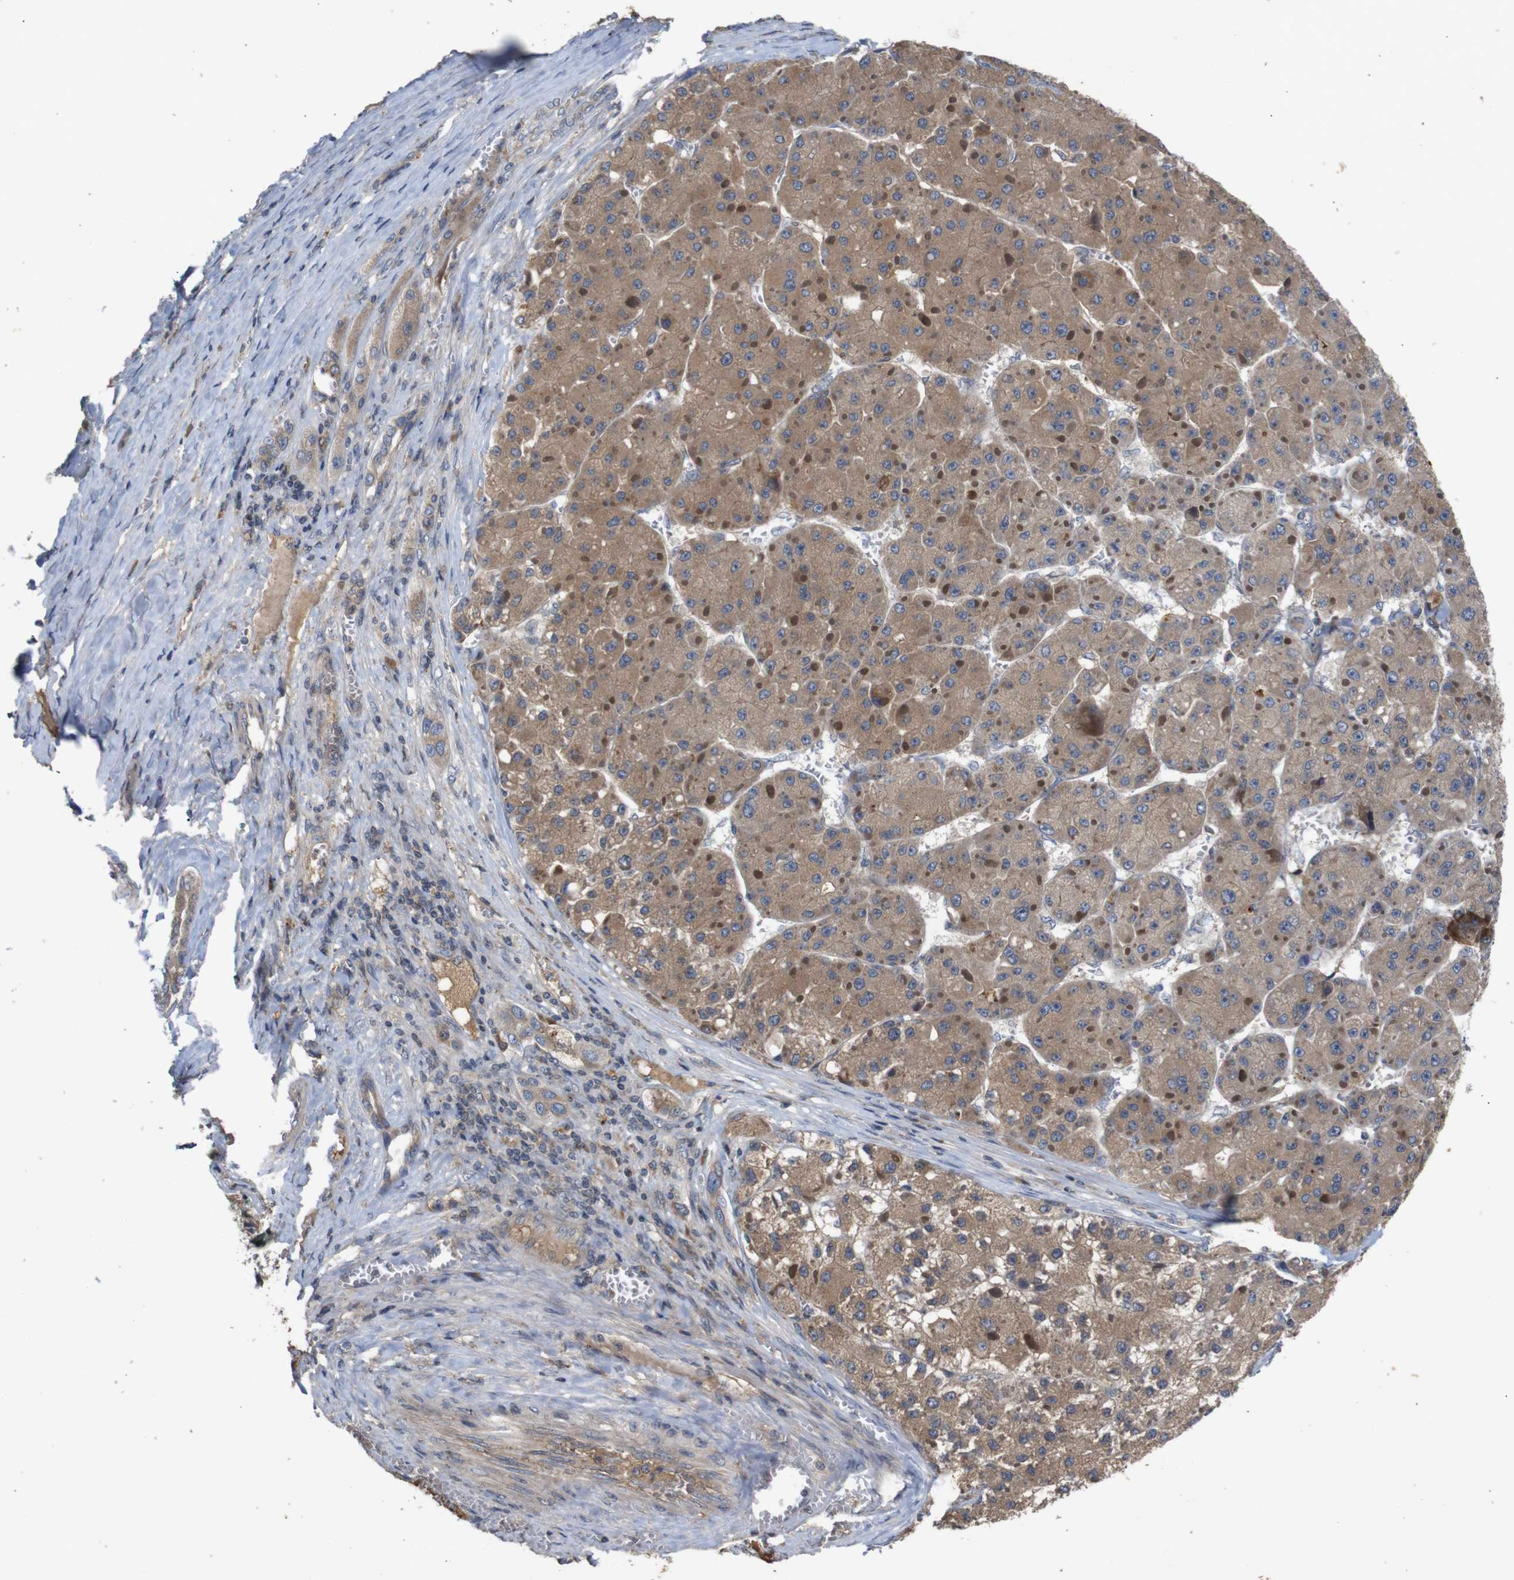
{"staining": {"intensity": "moderate", "quantity": ">75%", "location": "cytoplasmic/membranous"}, "tissue": "liver cancer", "cell_type": "Tumor cells", "image_type": "cancer", "snomed": [{"axis": "morphology", "description": "Carcinoma, Hepatocellular, NOS"}, {"axis": "topography", "description": "Liver"}], "caption": "IHC of liver cancer (hepatocellular carcinoma) shows medium levels of moderate cytoplasmic/membranous expression in about >75% of tumor cells.", "gene": "PTPN1", "patient": {"sex": "female", "age": 73}}